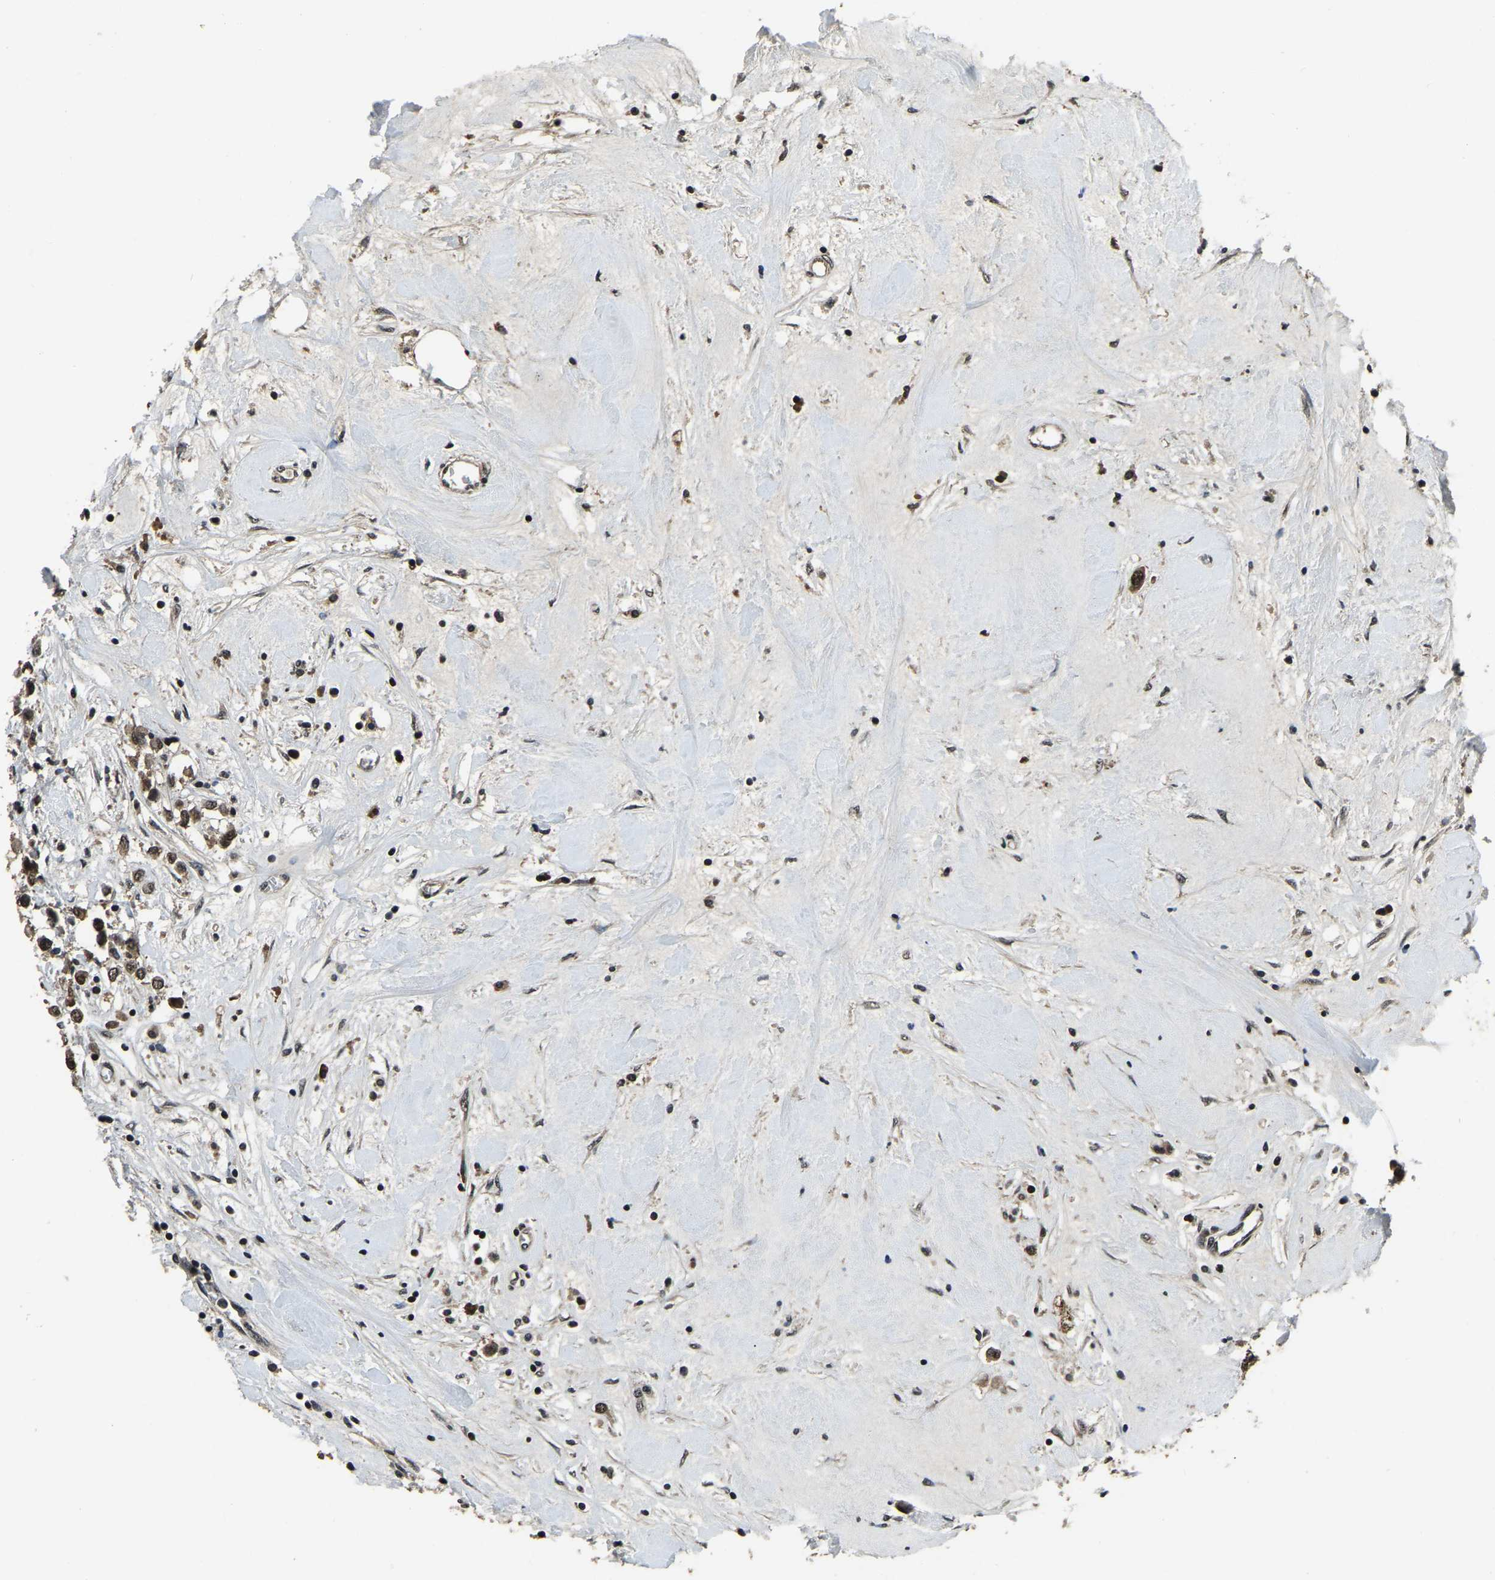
{"staining": {"intensity": "moderate", "quantity": ">75%", "location": "cytoplasmic/membranous,nuclear"}, "tissue": "breast cancer", "cell_type": "Tumor cells", "image_type": "cancer", "snomed": [{"axis": "morphology", "description": "Duct carcinoma"}, {"axis": "topography", "description": "Breast"}], "caption": "Human breast cancer (invasive ductal carcinoma) stained with a brown dye demonstrates moderate cytoplasmic/membranous and nuclear positive positivity in about >75% of tumor cells.", "gene": "ANKIB1", "patient": {"sex": "female", "age": 61}}